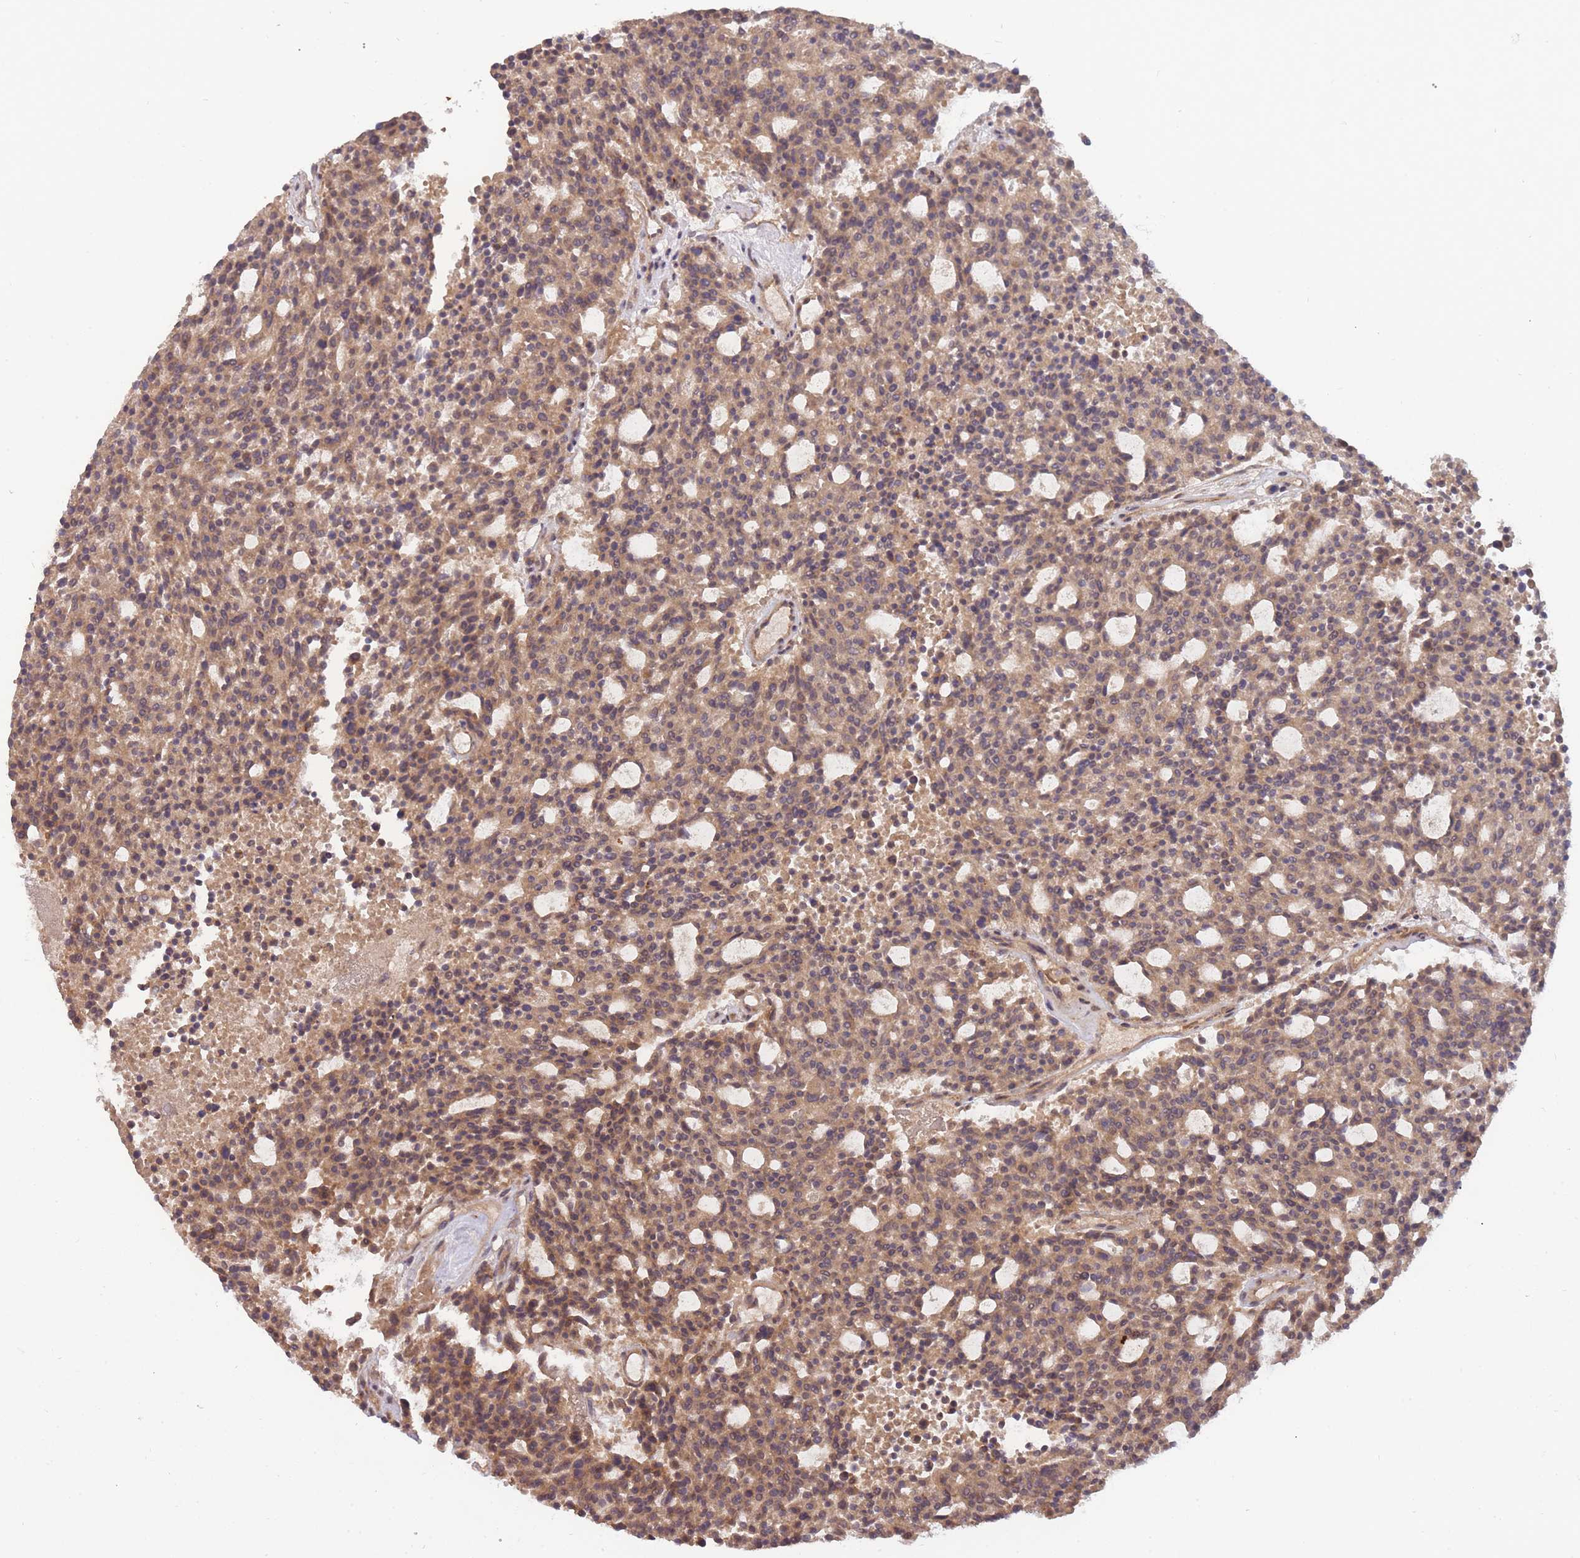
{"staining": {"intensity": "moderate", "quantity": ">75%", "location": "cytoplasmic/membranous,nuclear"}, "tissue": "carcinoid", "cell_type": "Tumor cells", "image_type": "cancer", "snomed": [{"axis": "morphology", "description": "Carcinoid, malignant, NOS"}, {"axis": "topography", "description": "Pancreas"}], "caption": "Human malignant carcinoid stained for a protein (brown) displays moderate cytoplasmic/membranous and nuclear positive expression in about >75% of tumor cells.", "gene": "SMC6", "patient": {"sex": "female", "age": 54}}